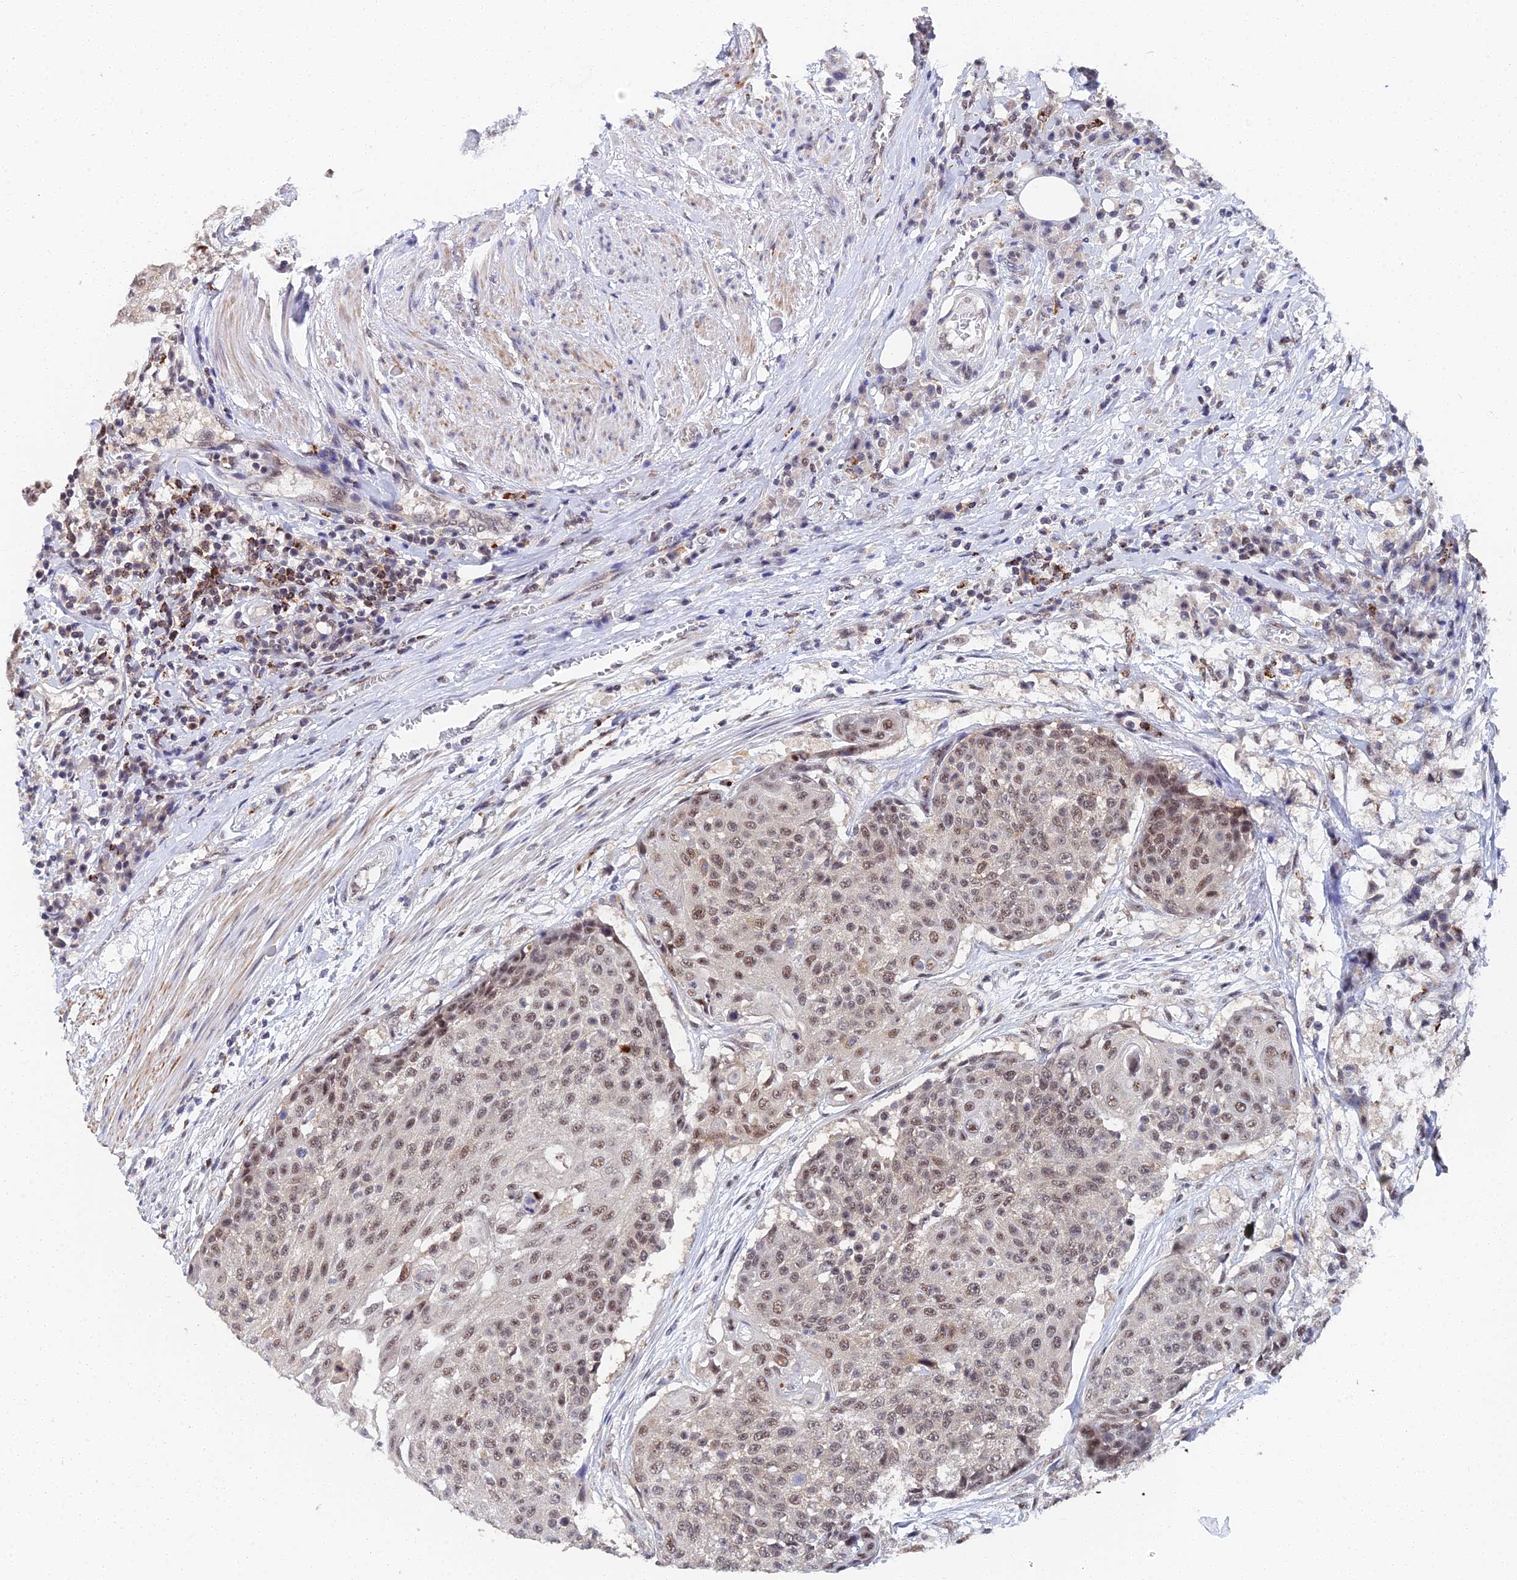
{"staining": {"intensity": "moderate", "quantity": ">75%", "location": "cytoplasmic/membranous,nuclear"}, "tissue": "urothelial cancer", "cell_type": "Tumor cells", "image_type": "cancer", "snomed": [{"axis": "morphology", "description": "Urothelial carcinoma, High grade"}, {"axis": "topography", "description": "Urinary bladder"}], "caption": "IHC of human urothelial carcinoma (high-grade) exhibits medium levels of moderate cytoplasmic/membranous and nuclear staining in approximately >75% of tumor cells.", "gene": "MAGOHB", "patient": {"sex": "female", "age": 63}}